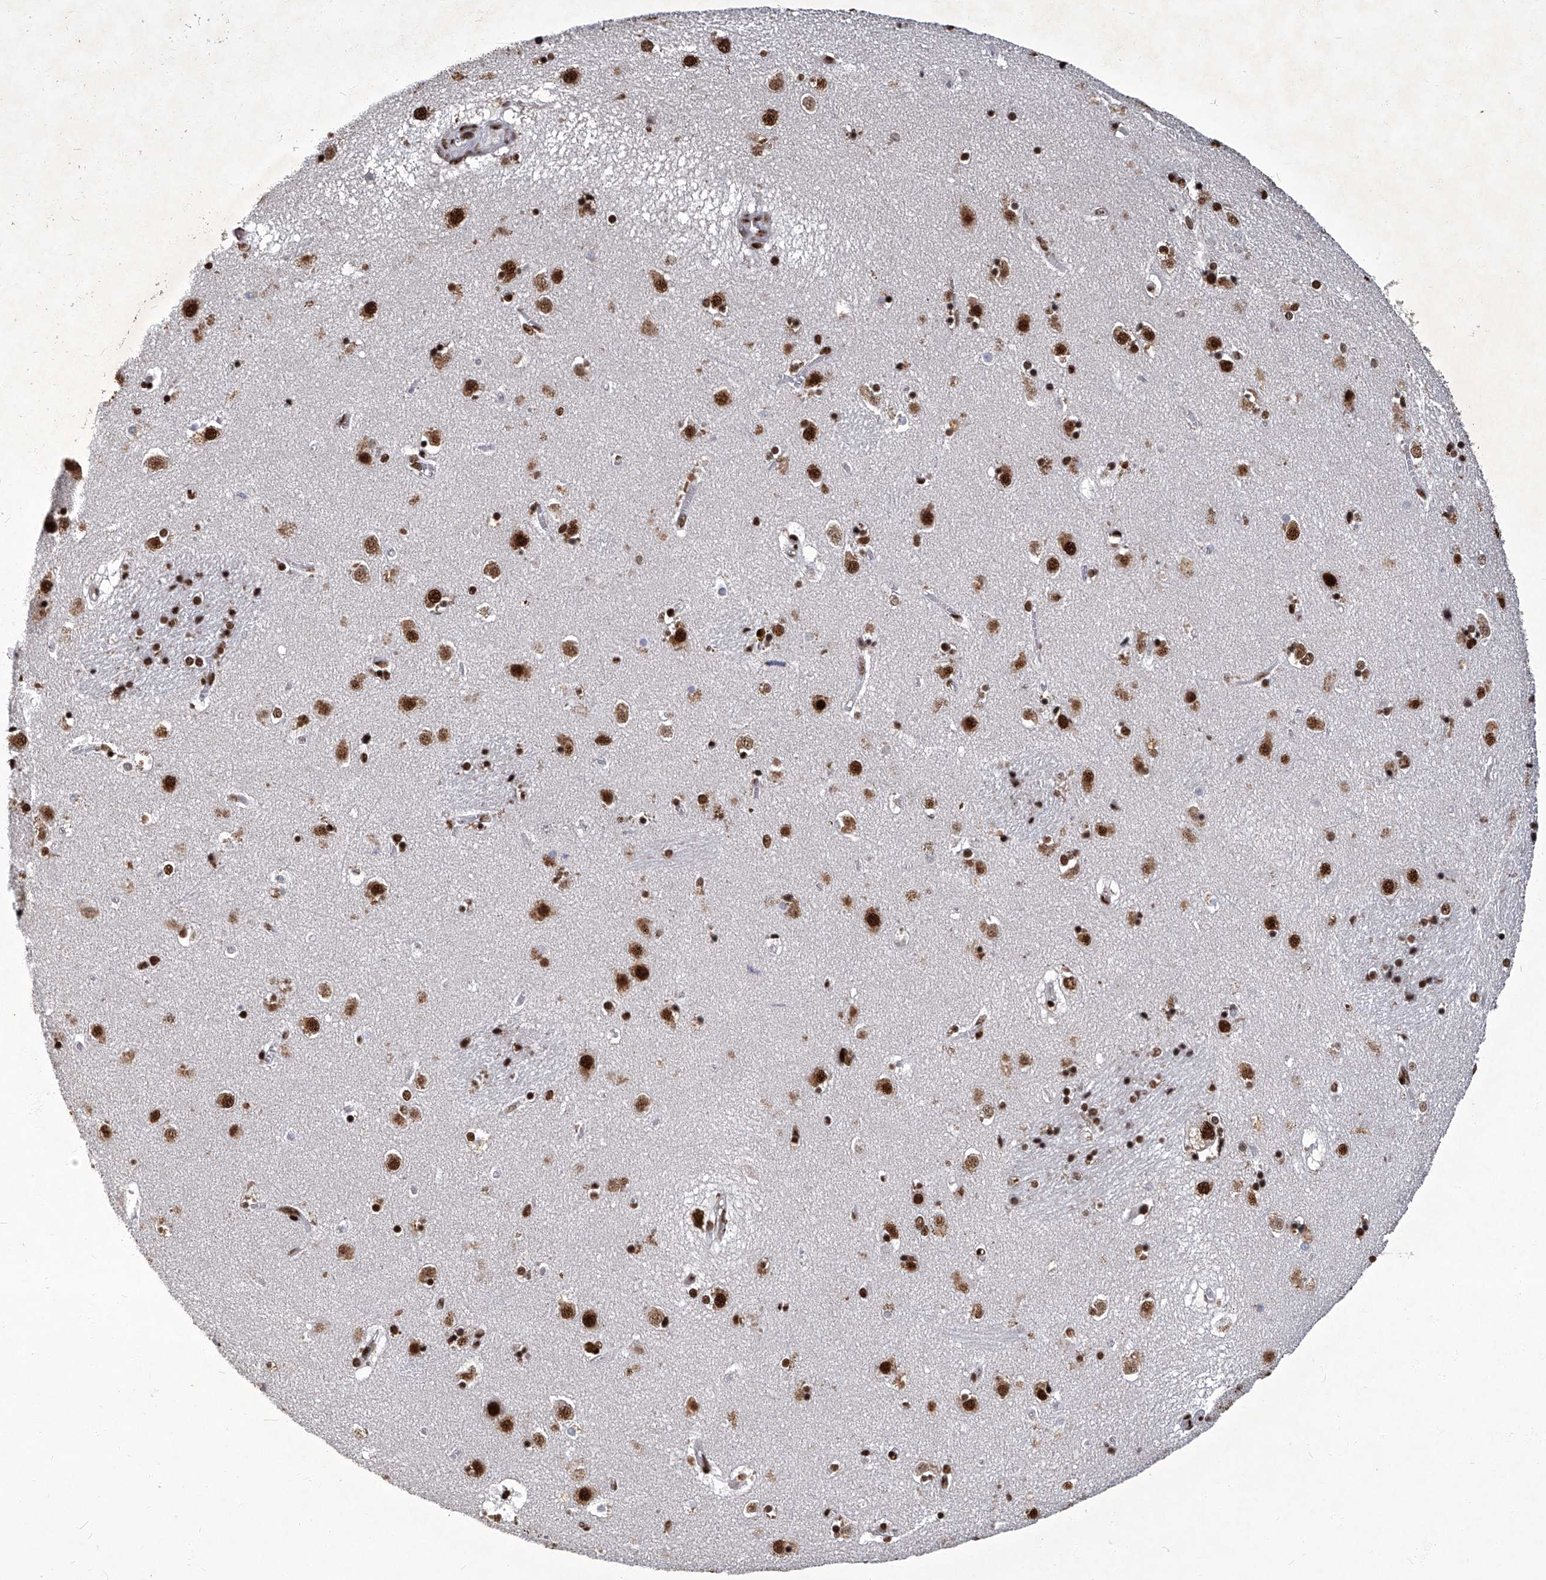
{"staining": {"intensity": "strong", "quantity": "25%-75%", "location": "nuclear"}, "tissue": "caudate", "cell_type": "Glial cells", "image_type": "normal", "snomed": [{"axis": "morphology", "description": "Normal tissue, NOS"}, {"axis": "topography", "description": "Lateral ventricle wall"}], "caption": "The micrograph demonstrates immunohistochemical staining of benign caudate. There is strong nuclear staining is seen in approximately 25%-75% of glial cells. The staining was performed using DAB (3,3'-diaminobenzidine), with brown indicating positive protein expression. Nuclei are stained blue with hematoxylin.", "gene": "HBP1", "patient": {"sex": "male", "age": 70}}